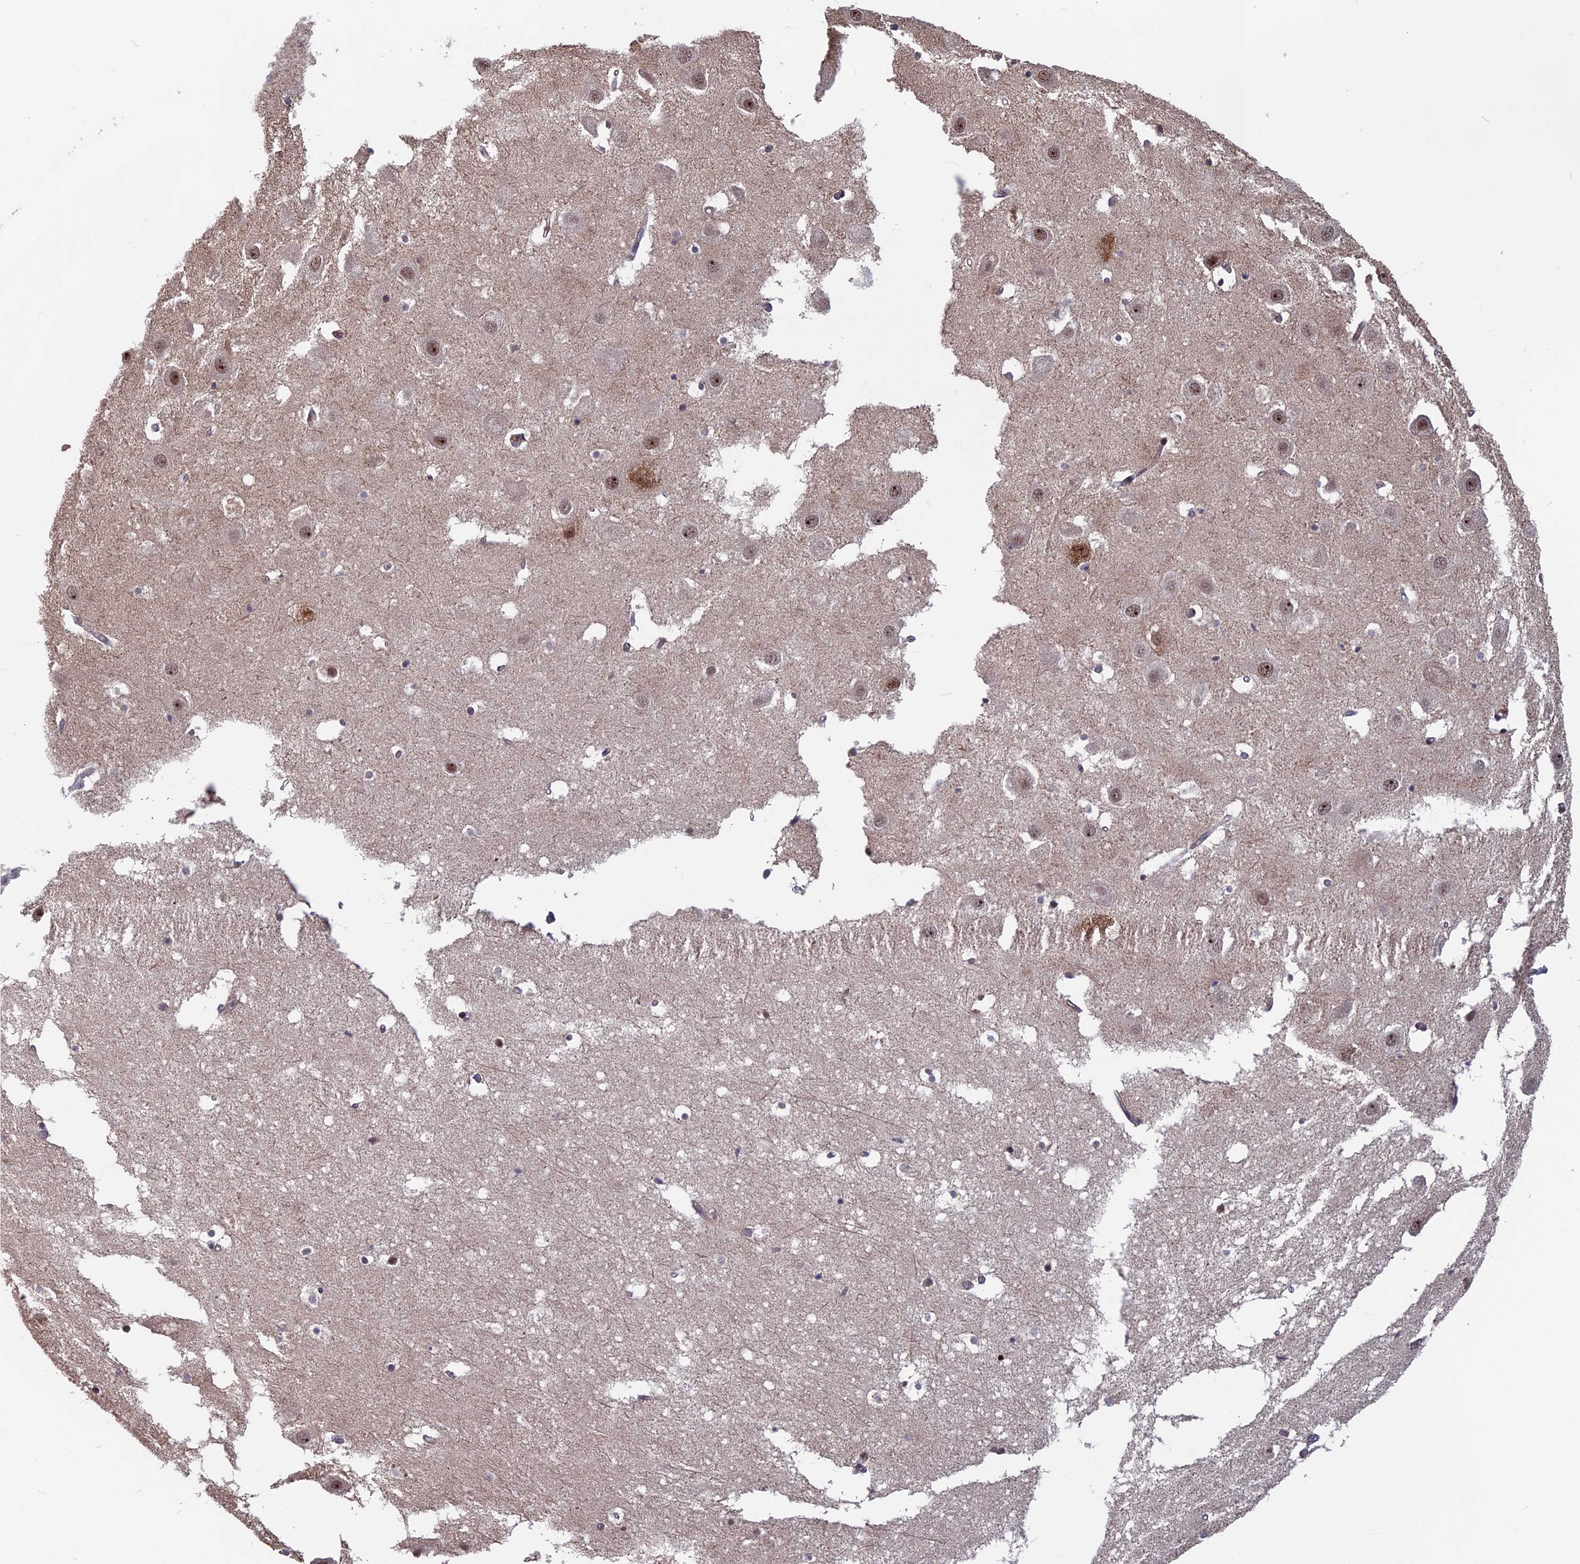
{"staining": {"intensity": "weak", "quantity": "<25%", "location": "cytoplasmic/membranous"}, "tissue": "hippocampus", "cell_type": "Glial cells", "image_type": "normal", "snomed": [{"axis": "morphology", "description": "Normal tissue, NOS"}, {"axis": "topography", "description": "Hippocampus"}], "caption": "Immunohistochemical staining of unremarkable hippocampus exhibits no significant positivity in glial cells.", "gene": "CACTIN", "patient": {"sex": "female", "age": 52}}